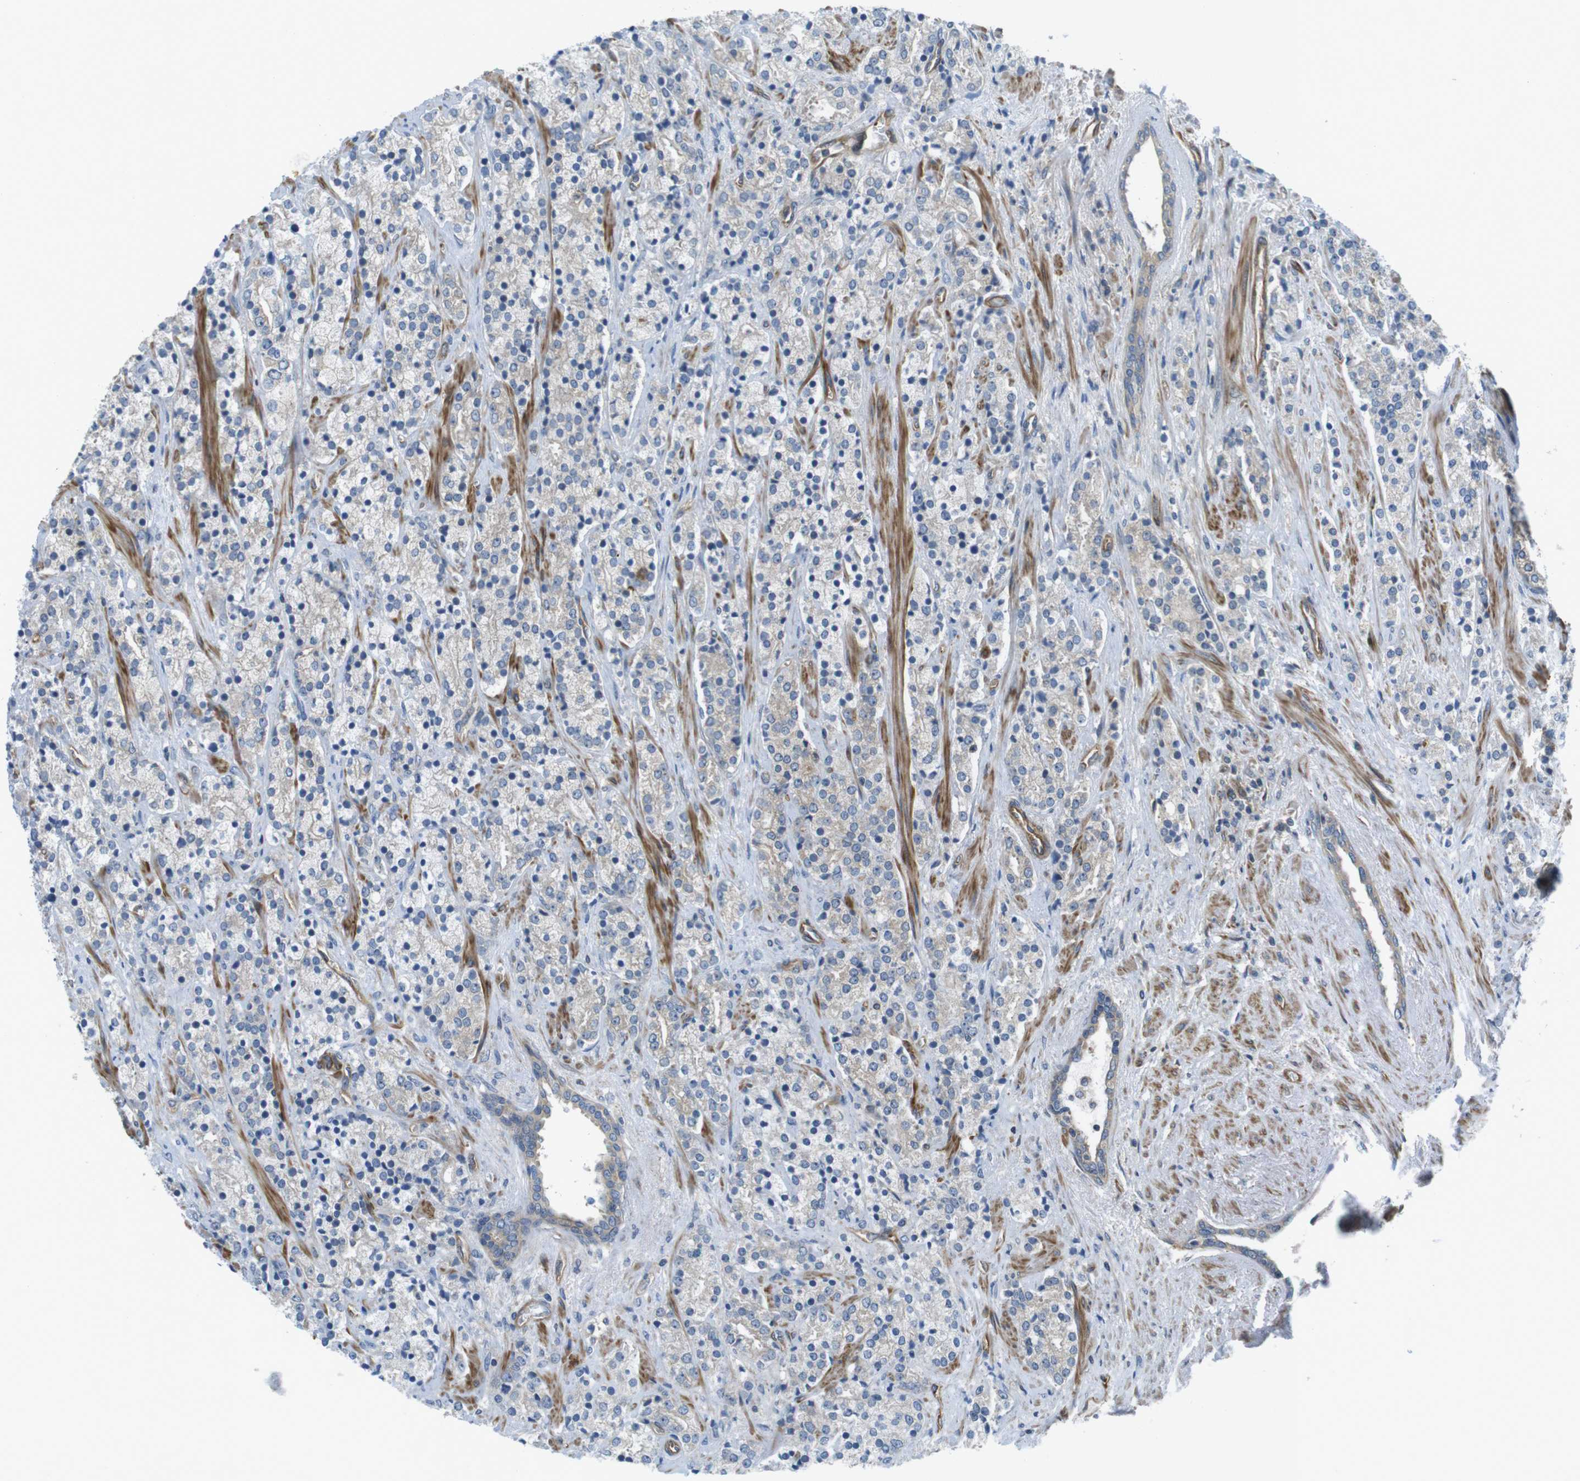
{"staining": {"intensity": "weak", "quantity": ">75%", "location": "cytoplasmic/membranous"}, "tissue": "prostate cancer", "cell_type": "Tumor cells", "image_type": "cancer", "snomed": [{"axis": "morphology", "description": "Adenocarcinoma, High grade"}, {"axis": "topography", "description": "Prostate"}], "caption": "Immunohistochemistry (DAB (3,3'-diaminobenzidine)) staining of human prostate high-grade adenocarcinoma exhibits weak cytoplasmic/membranous protein positivity in approximately >75% of tumor cells.", "gene": "TSC1", "patient": {"sex": "male", "age": 71}}